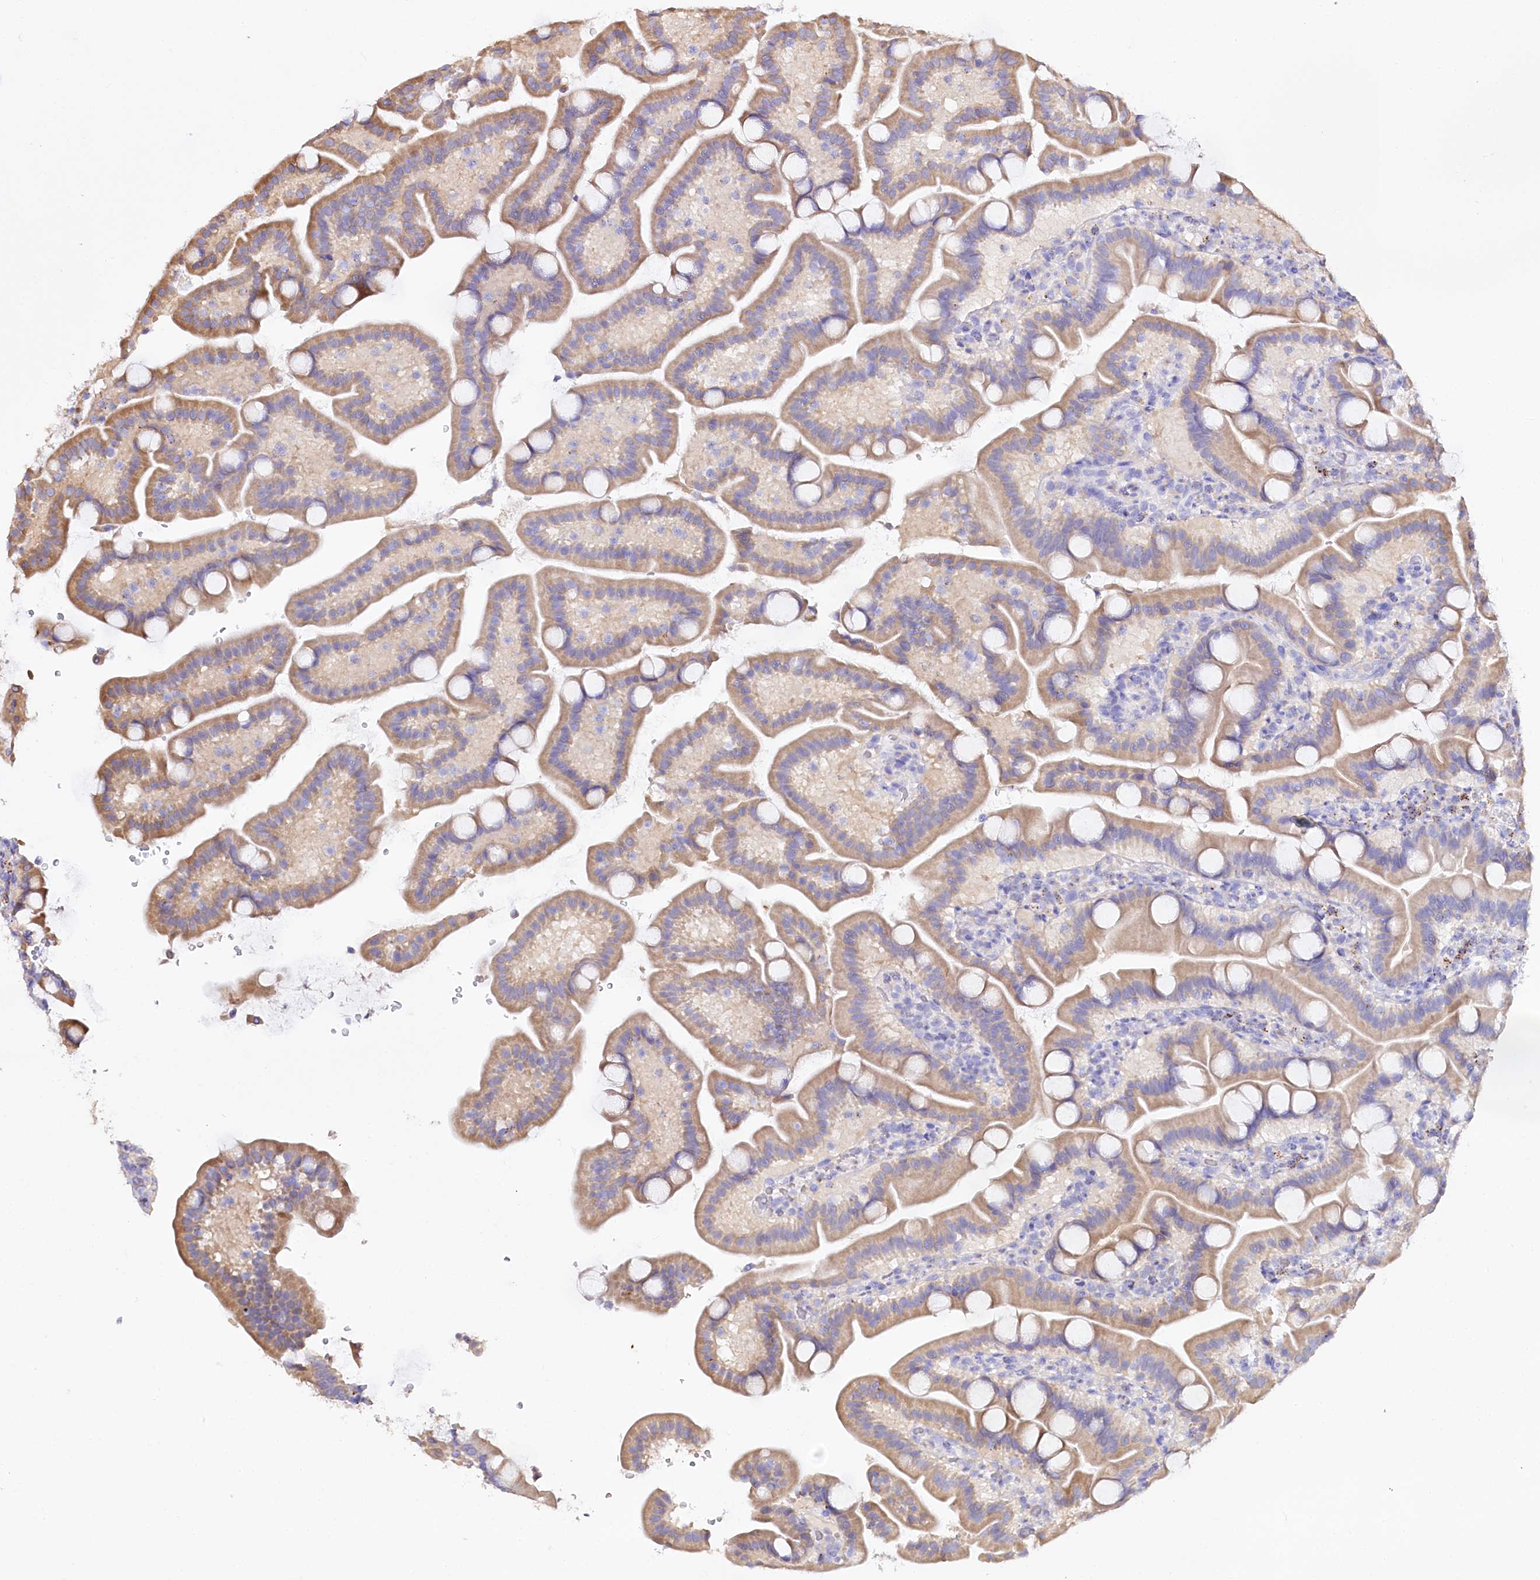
{"staining": {"intensity": "moderate", "quantity": ">75%", "location": "cytoplasmic/membranous"}, "tissue": "duodenum", "cell_type": "Glandular cells", "image_type": "normal", "snomed": [{"axis": "morphology", "description": "Normal tissue, NOS"}, {"axis": "topography", "description": "Duodenum"}], "caption": "Benign duodenum reveals moderate cytoplasmic/membranous staining in about >75% of glandular cells, visualized by immunohistochemistry.", "gene": "PTER", "patient": {"sex": "male", "age": 55}}